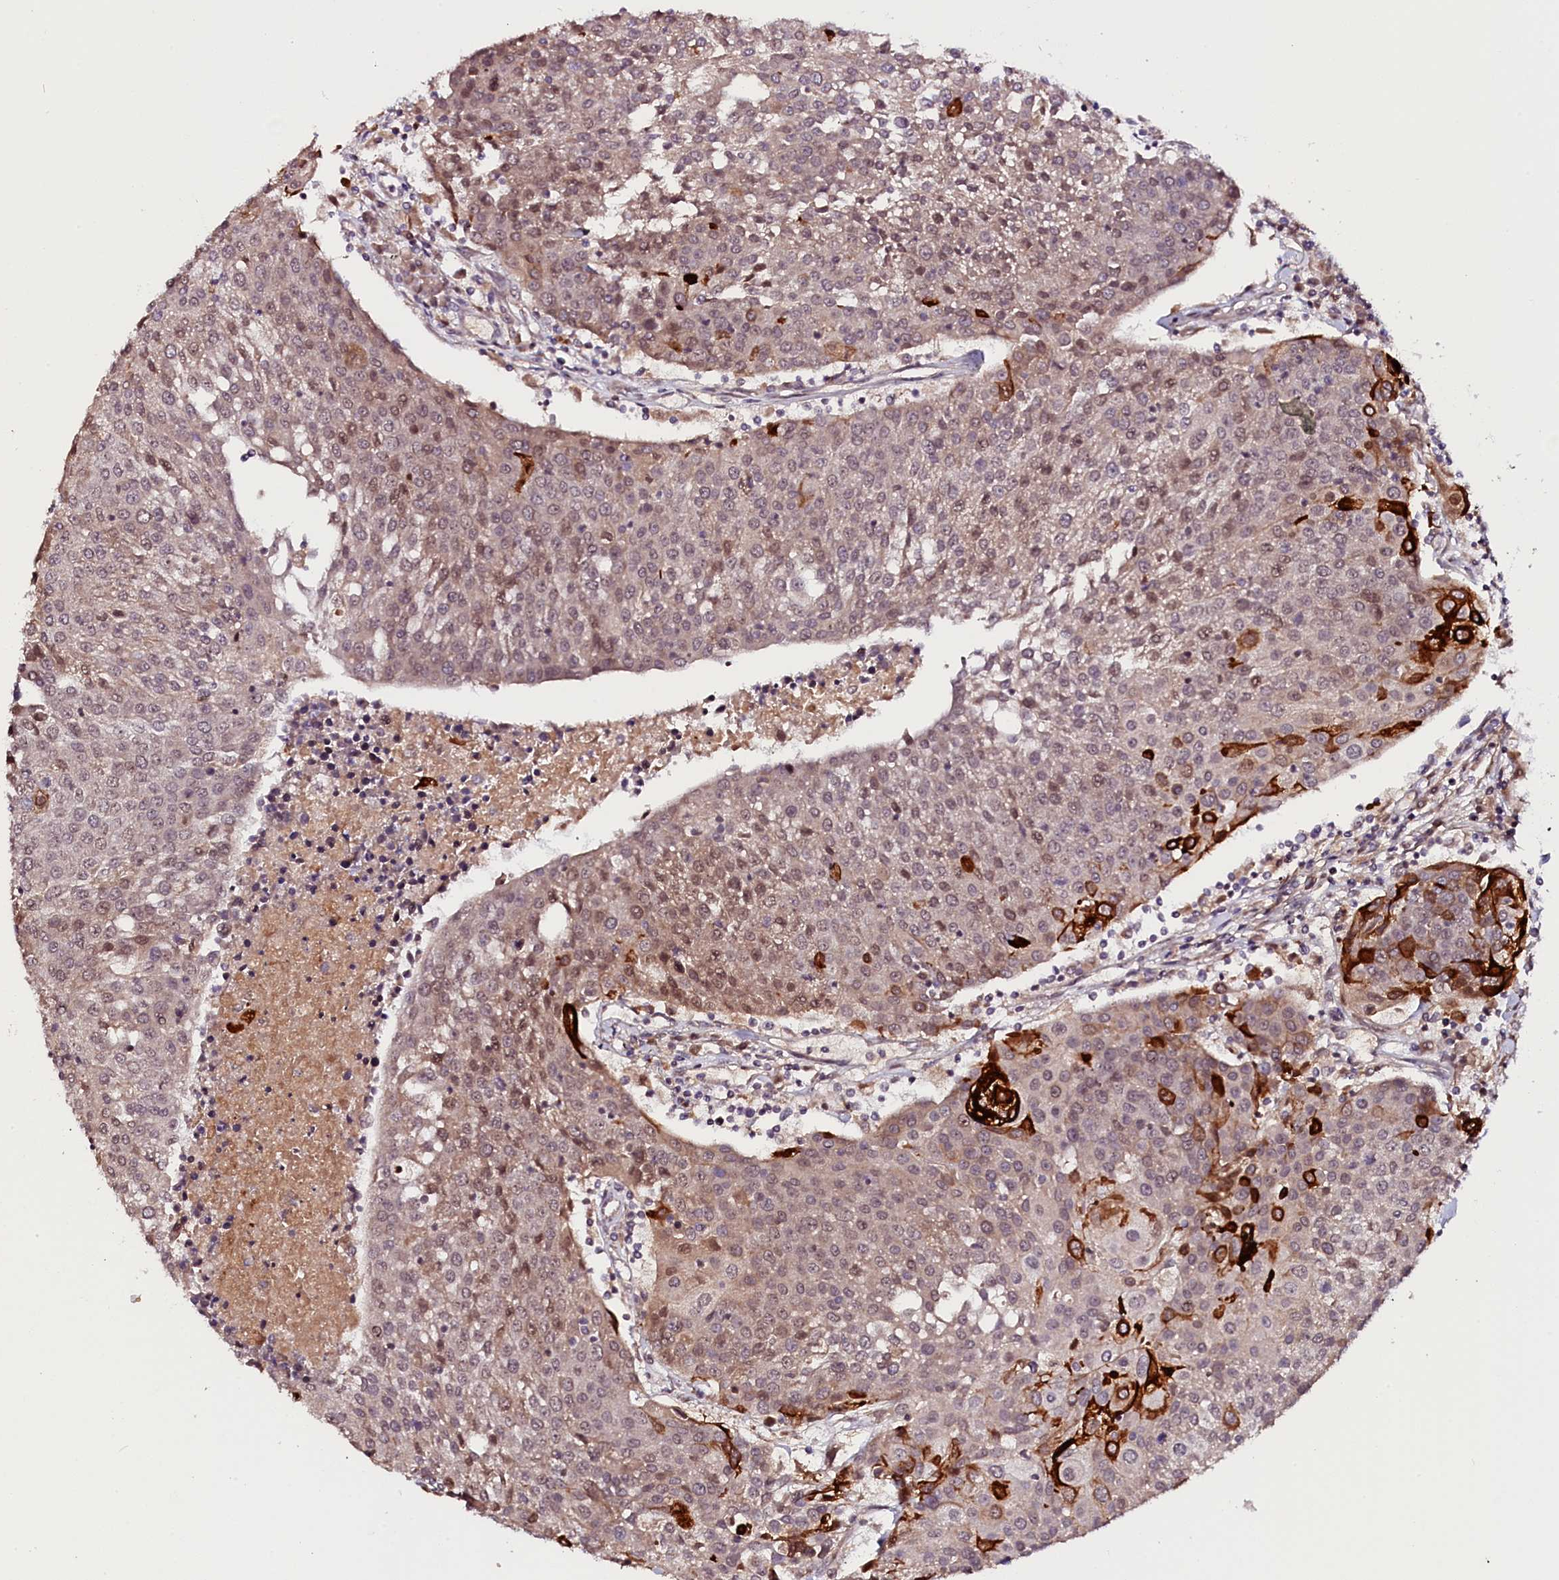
{"staining": {"intensity": "strong", "quantity": "<25%", "location": "cytoplasmic/membranous,nuclear"}, "tissue": "urothelial cancer", "cell_type": "Tumor cells", "image_type": "cancer", "snomed": [{"axis": "morphology", "description": "Urothelial carcinoma, High grade"}, {"axis": "topography", "description": "Urinary bladder"}], "caption": "Immunohistochemical staining of human urothelial cancer demonstrates medium levels of strong cytoplasmic/membranous and nuclear expression in about <25% of tumor cells.", "gene": "ZNF480", "patient": {"sex": "female", "age": 85}}